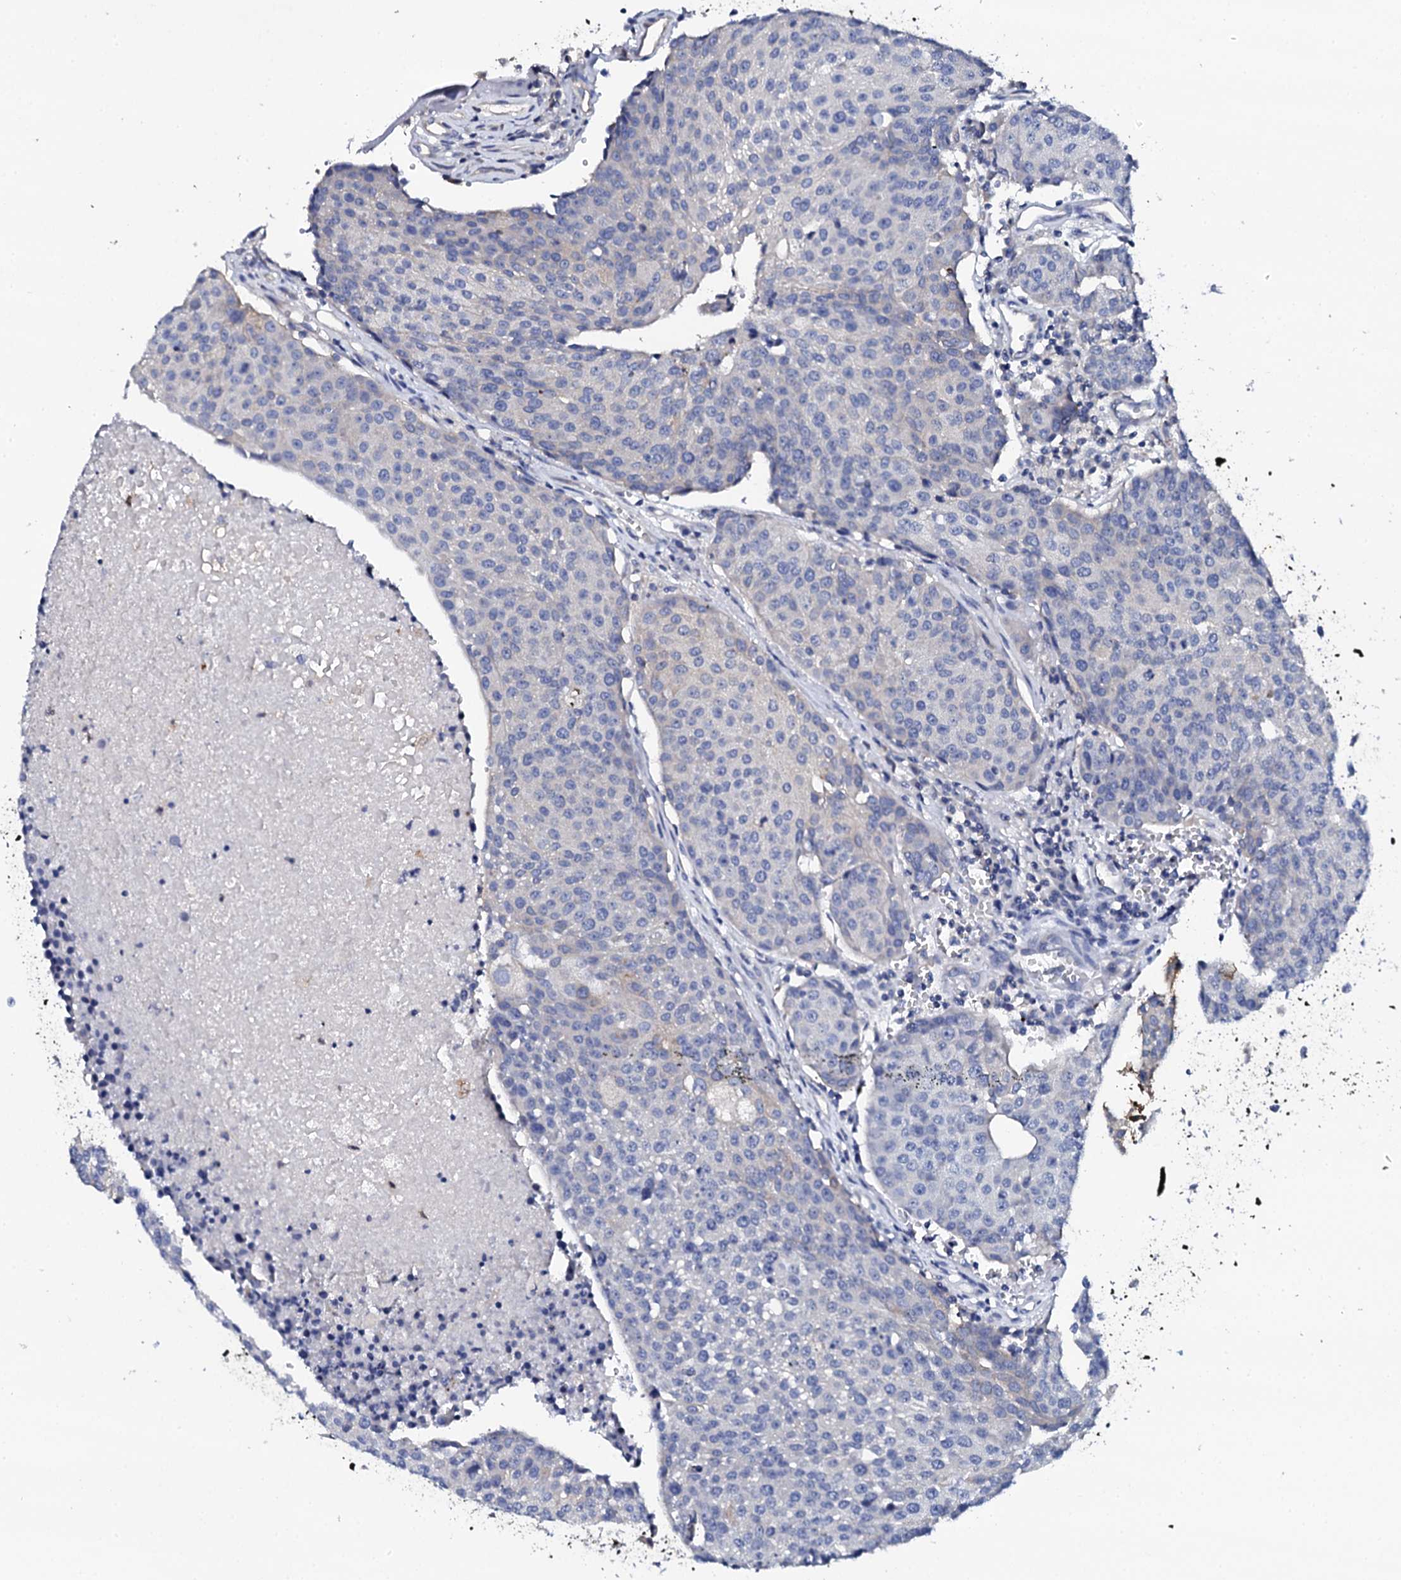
{"staining": {"intensity": "negative", "quantity": "none", "location": "none"}, "tissue": "urothelial cancer", "cell_type": "Tumor cells", "image_type": "cancer", "snomed": [{"axis": "morphology", "description": "Urothelial carcinoma, High grade"}, {"axis": "topography", "description": "Urinary bladder"}], "caption": "Protein analysis of urothelial cancer reveals no significant staining in tumor cells.", "gene": "NAA16", "patient": {"sex": "female", "age": 85}}